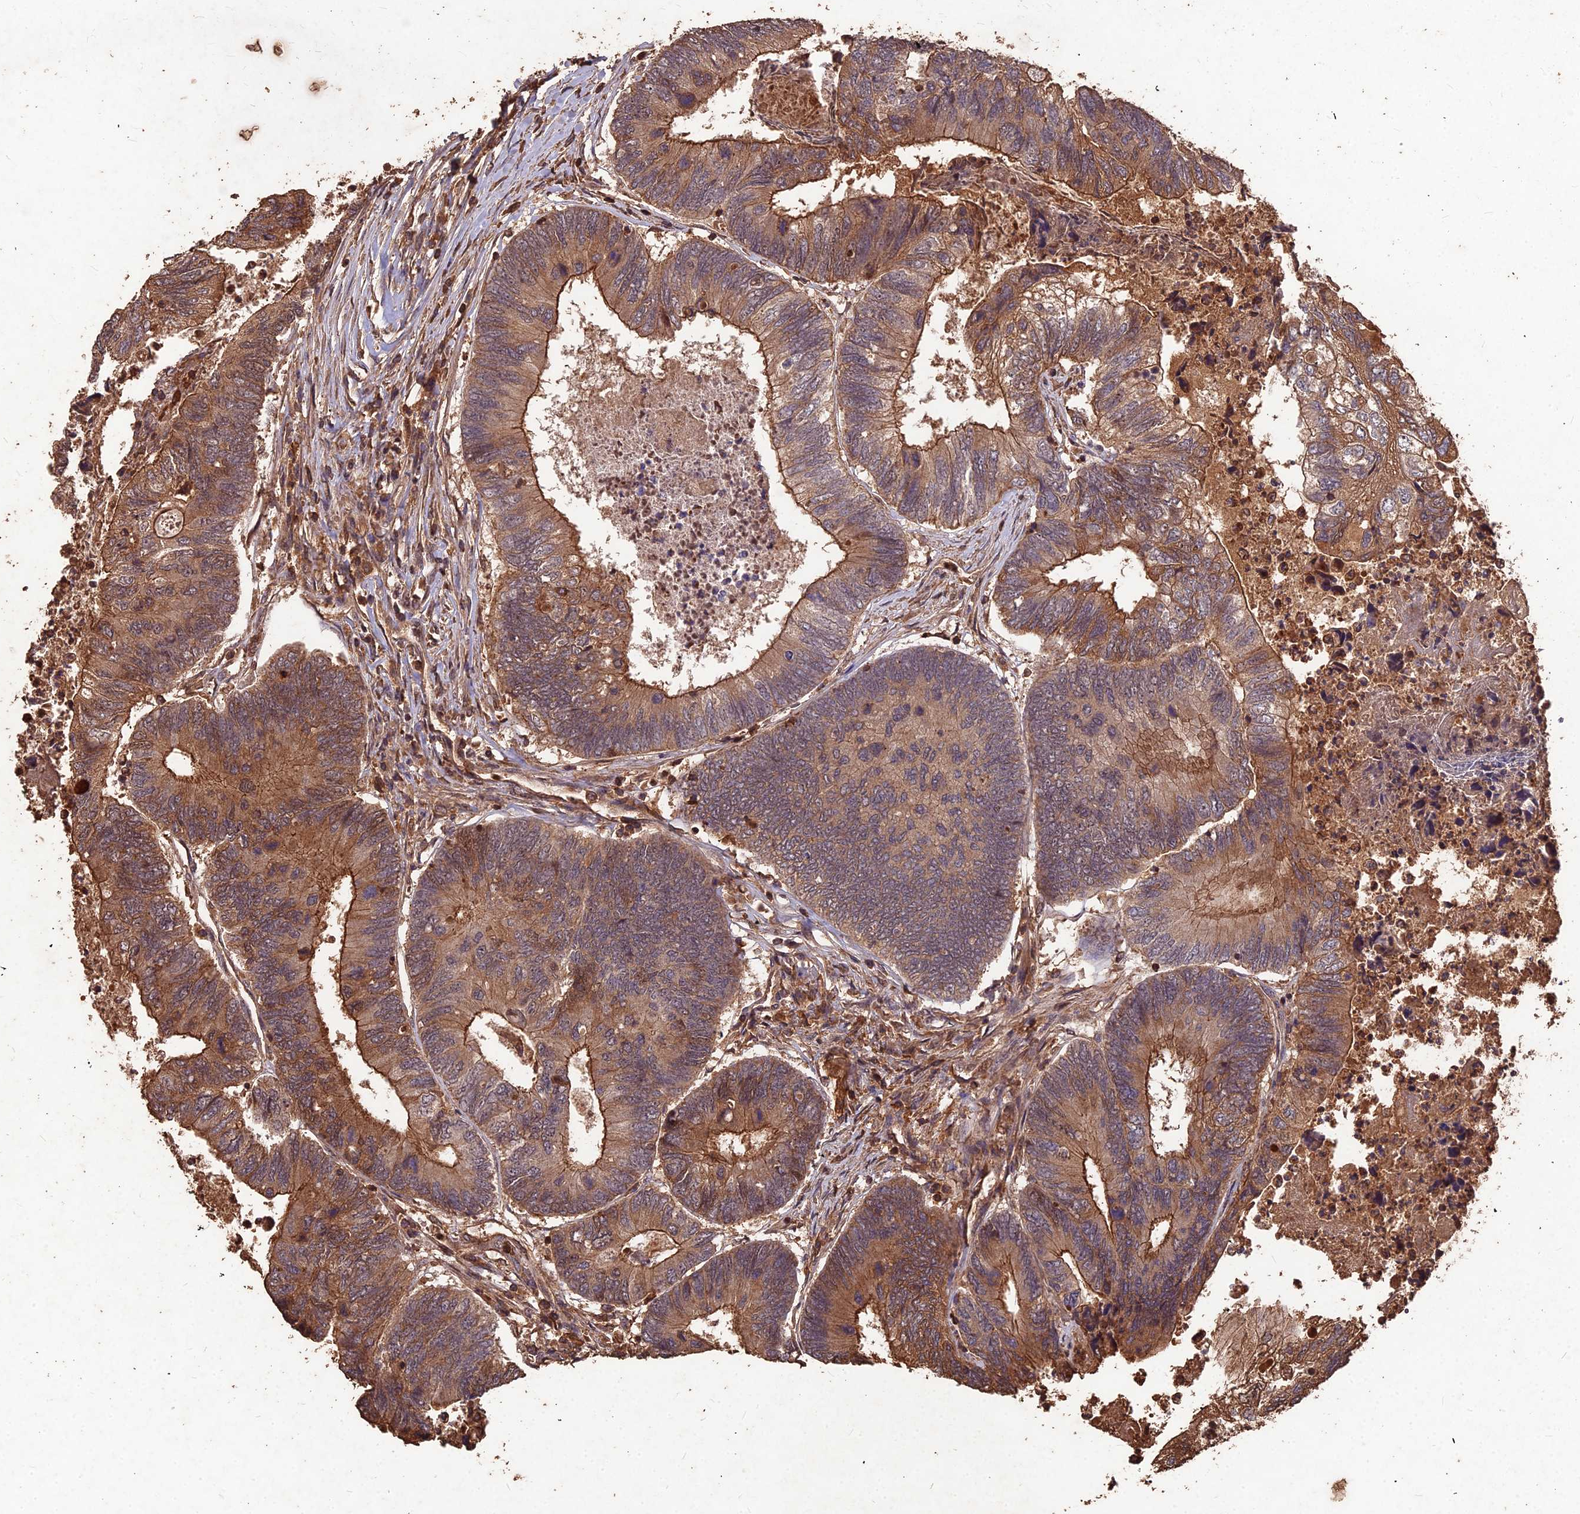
{"staining": {"intensity": "moderate", "quantity": ">75%", "location": "cytoplasmic/membranous"}, "tissue": "colorectal cancer", "cell_type": "Tumor cells", "image_type": "cancer", "snomed": [{"axis": "morphology", "description": "Adenocarcinoma, NOS"}, {"axis": "topography", "description": "Colon"}], "caption": "Immunohistochemistry (IHC) histopathology image of colorectal adenocarcinoma stained for a protein (brown), which shows medium levels of moderate cytoplasmic/membranous staining in about >75% of tumor cells.", "gene": "SYMPK", "patient": {"sex": "female", "age": 67}}